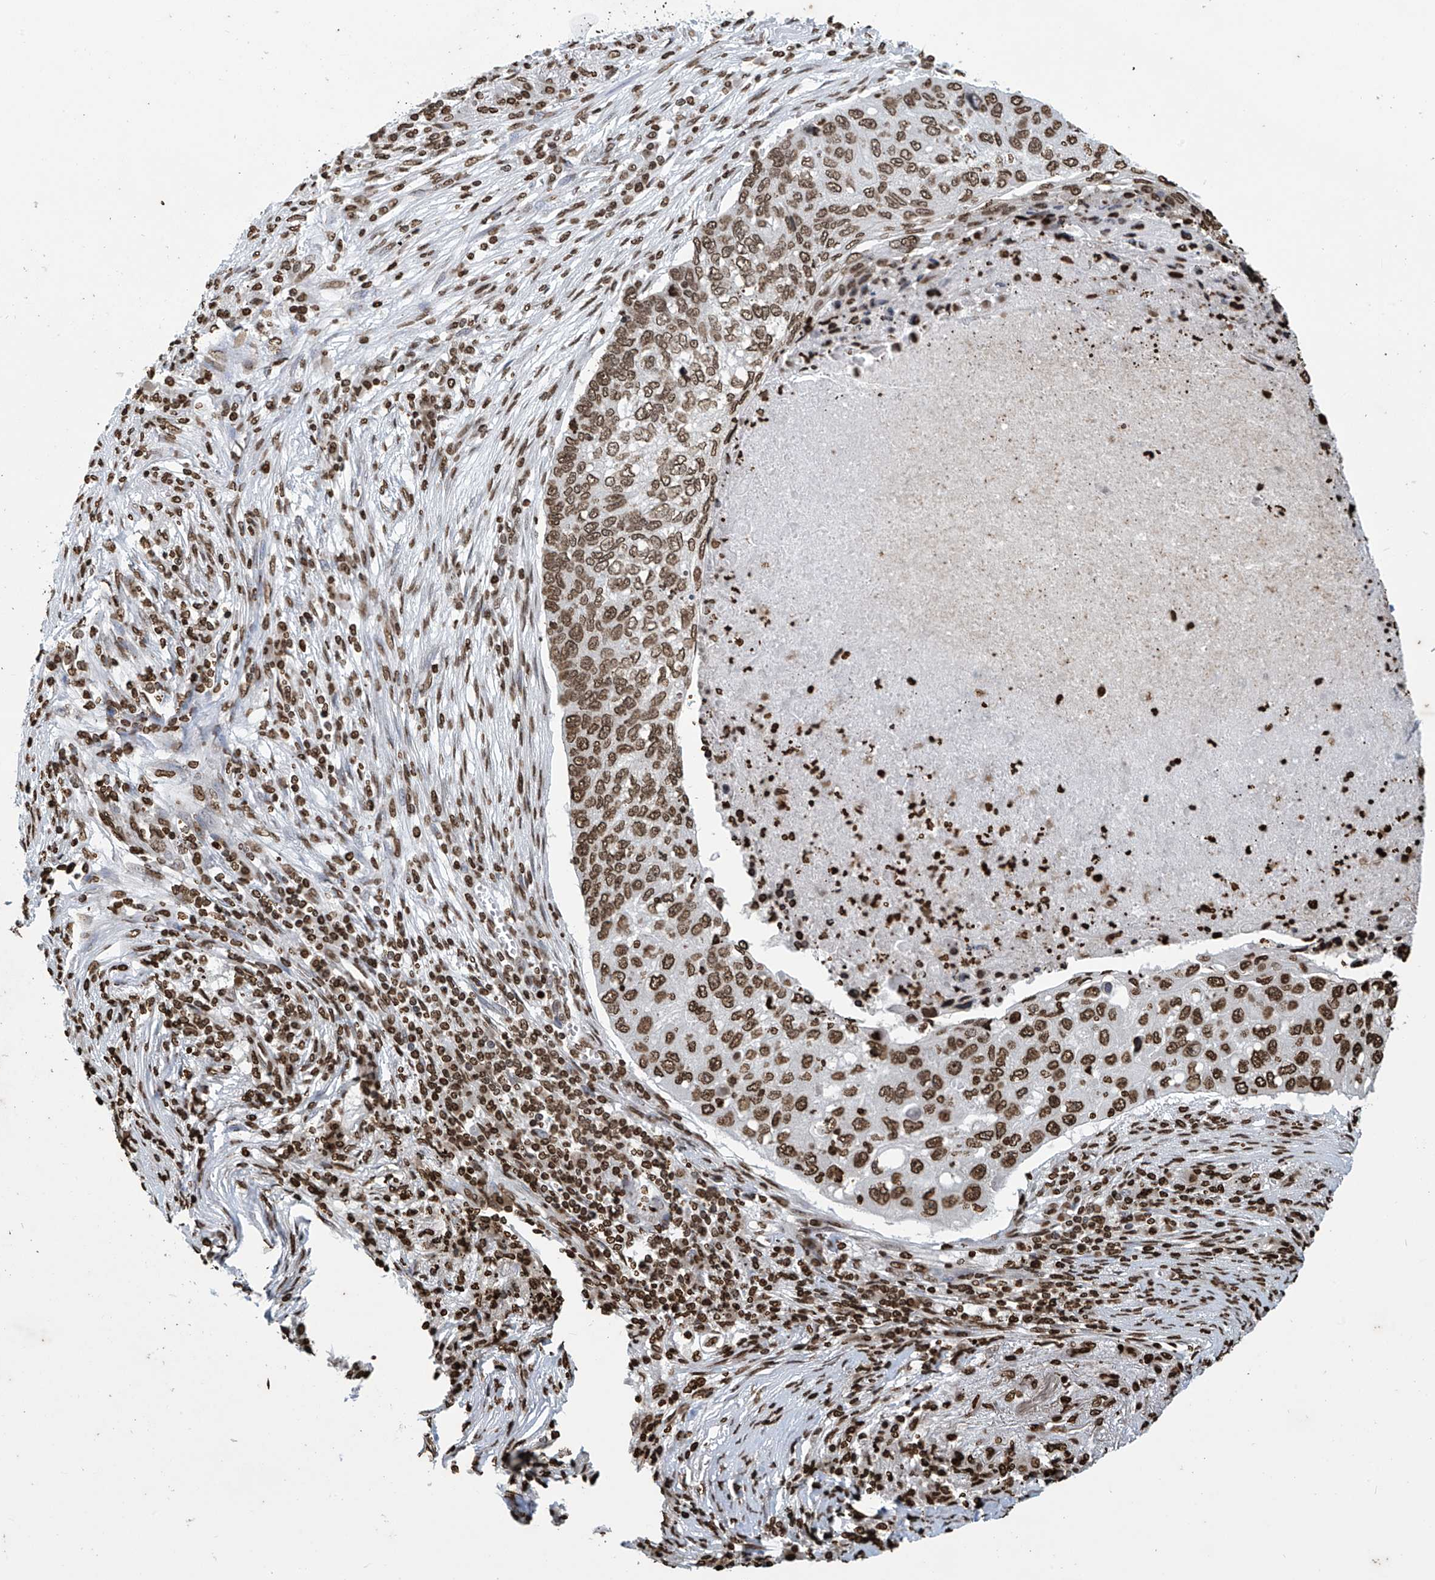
{"staining": {"intensity": "moderate", "quantity": ">75%", "location": "nuclear"}, "tissue": "lung cancer", "cell_type": "Tumor cells", "image_type": "cancer", "snomed": [{"axis": "morphology", "description": "Squamous cell carcinoma, NOS"}, {"axis": "topography", "description": "Lung"}], "caption": "Lung squamous cell carcinoma was stained to show a protein in brown. There is medium levels of moderate nuclear staining in about >75% of tumor cells. (DAB IHC with brightfield microscopy, high magnification).", "gene": "DPPA2", "patient": {"sex": "female", "age": 63}}